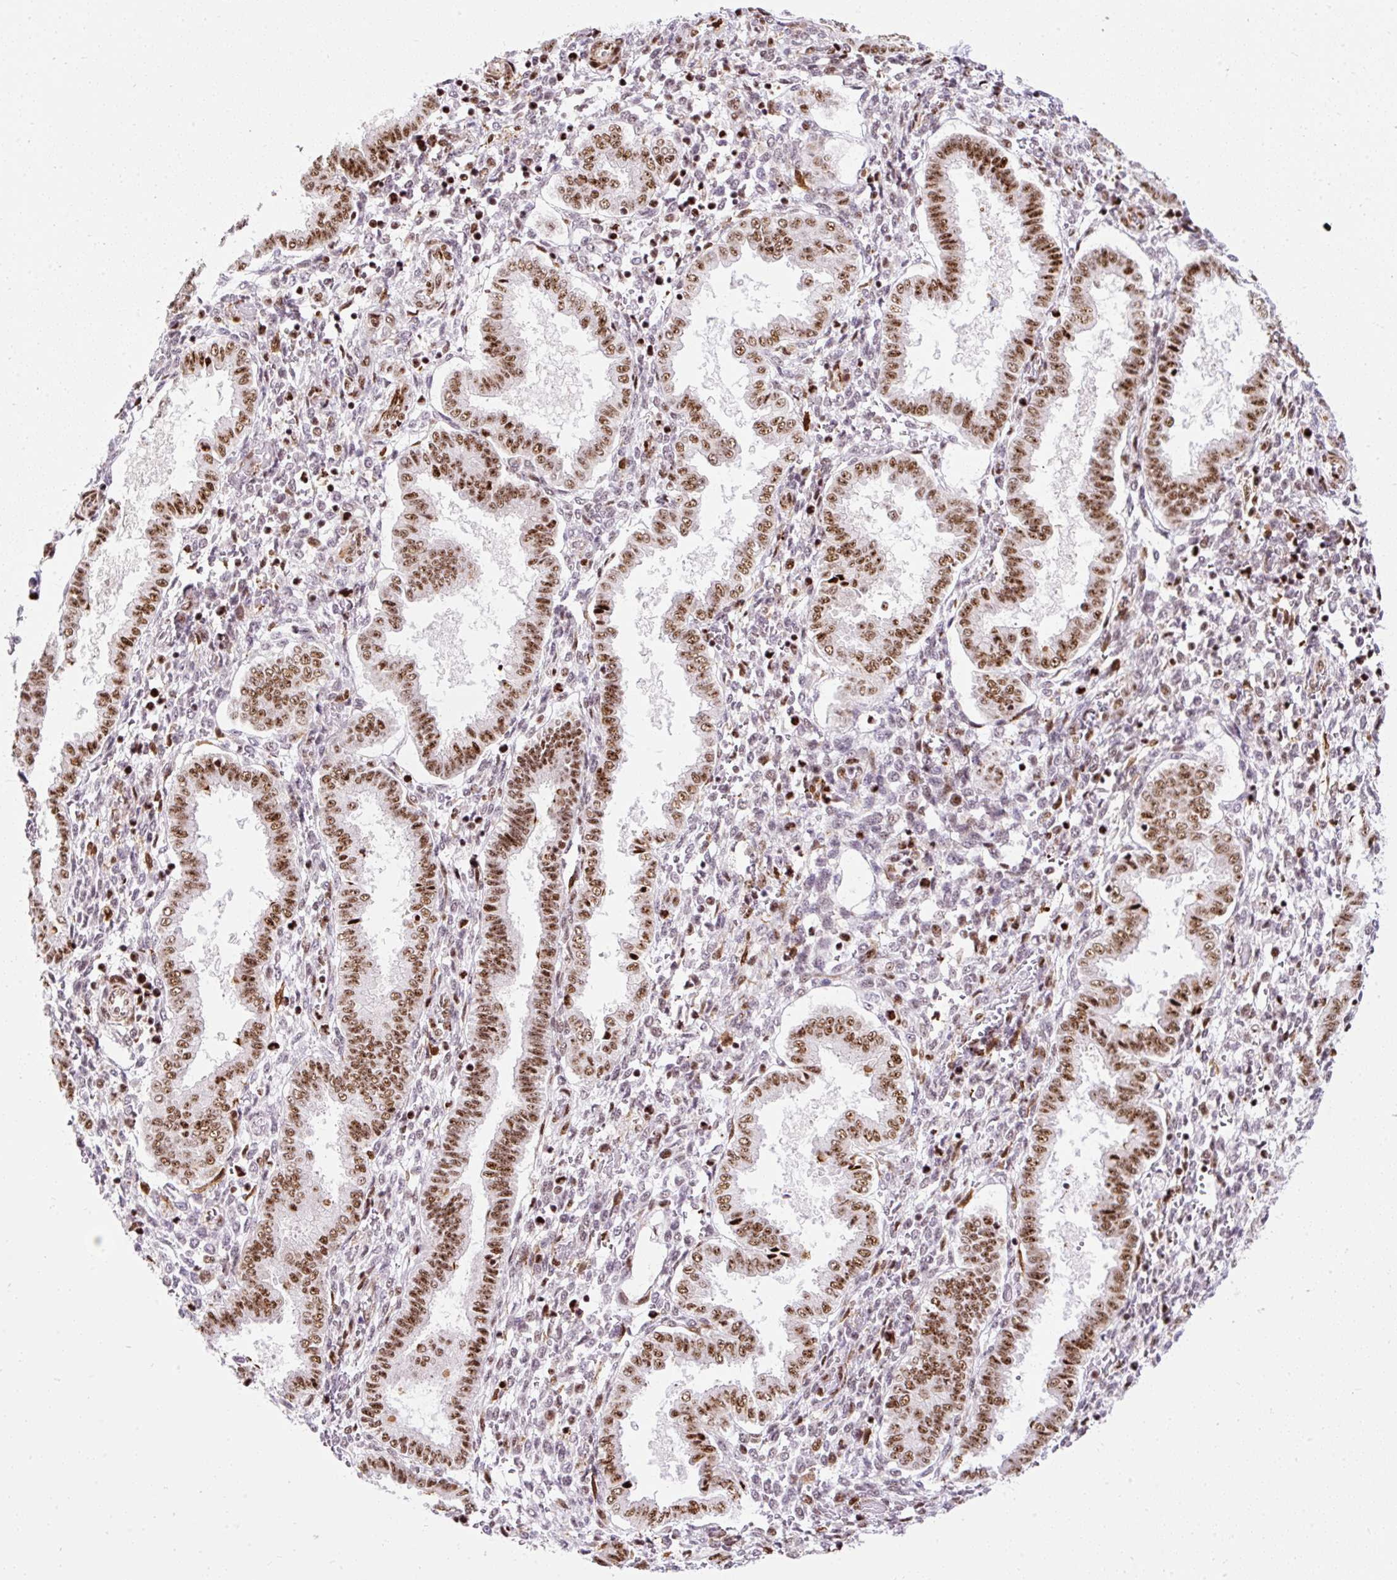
{"staining": {"intensity": "moderate", "quantity": "<25%", "location": "nuclear"}, "tissue": "endometrium", "cell_type": "Cells in endometrial stroma", "image_type": "normal", "snomed": [{"axis": "morphology", "description": "Normal tissue, NOS"}, {"axis": "topography", "description": "Endometrium"}], "caption": "The photomicrograph shows a brown stain indicating the presence of a protein in the nuclear of cells in endometrial stroma in endometrium. The staining is performed using DAB brown chromogen to label protein expression. The nuclei are counter-stained blue using hematoxylin.", "gene": "FMC1", "patient": {"sex": "female", "age": 24}}